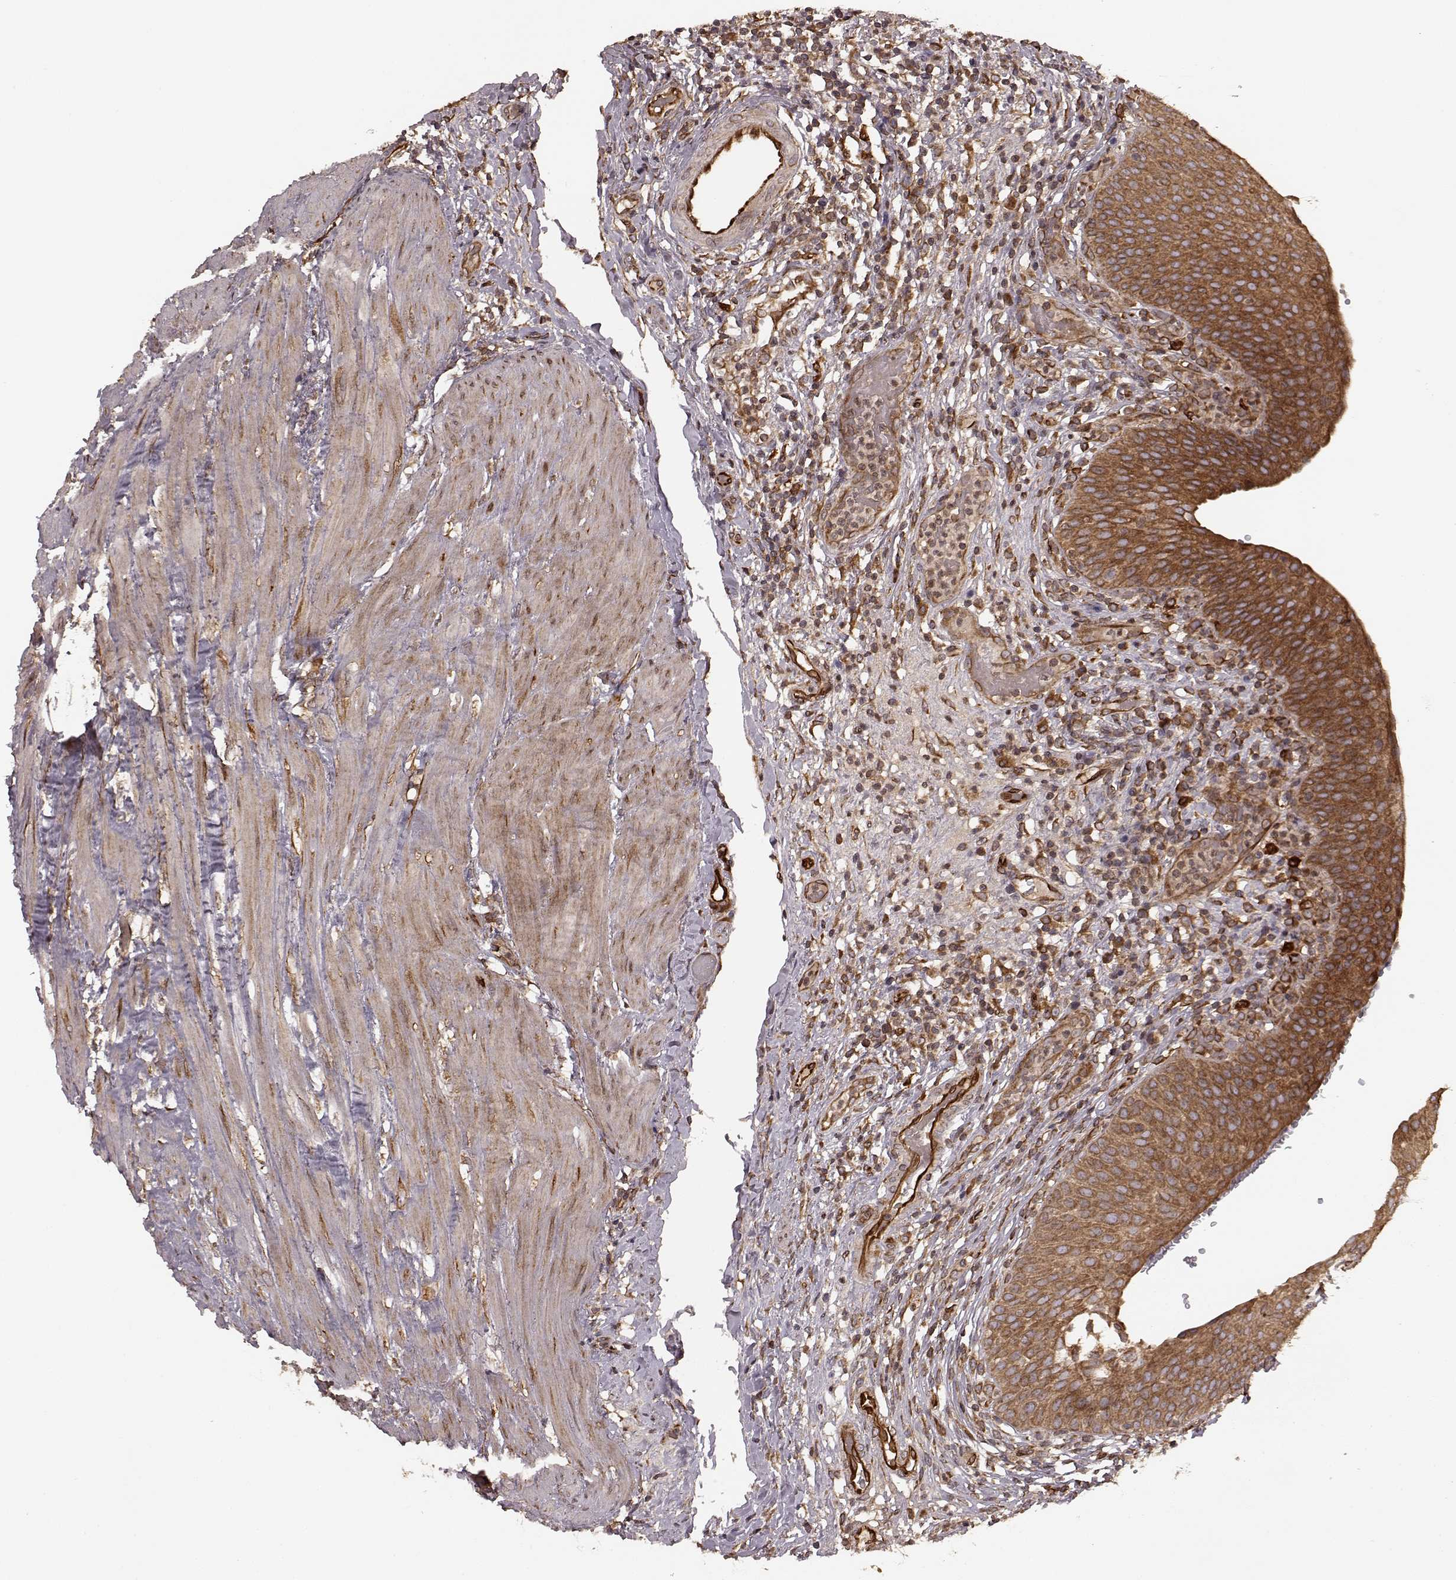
{"staining": {"intensity": "strong", "quantity": ">75%", "location": "cytoplasmic/membranous"}, "tissue": "urinary bladder", "cell_type": "Urothelial cells", "image_type": "normal", "snomed": [{"axis": "morphology", "description": "Normal tissue, NOS"}, {"axis": "topography", "description": "Urinary bladder"}], "caption": "Urinary bladder stained with immunohistochemistry displays strong cytoplasmic/membranous positivity in approximately >75% of urothelial cells.", "gene": "AGPAT1", "patient": {"sex": "male", "age": 66}}